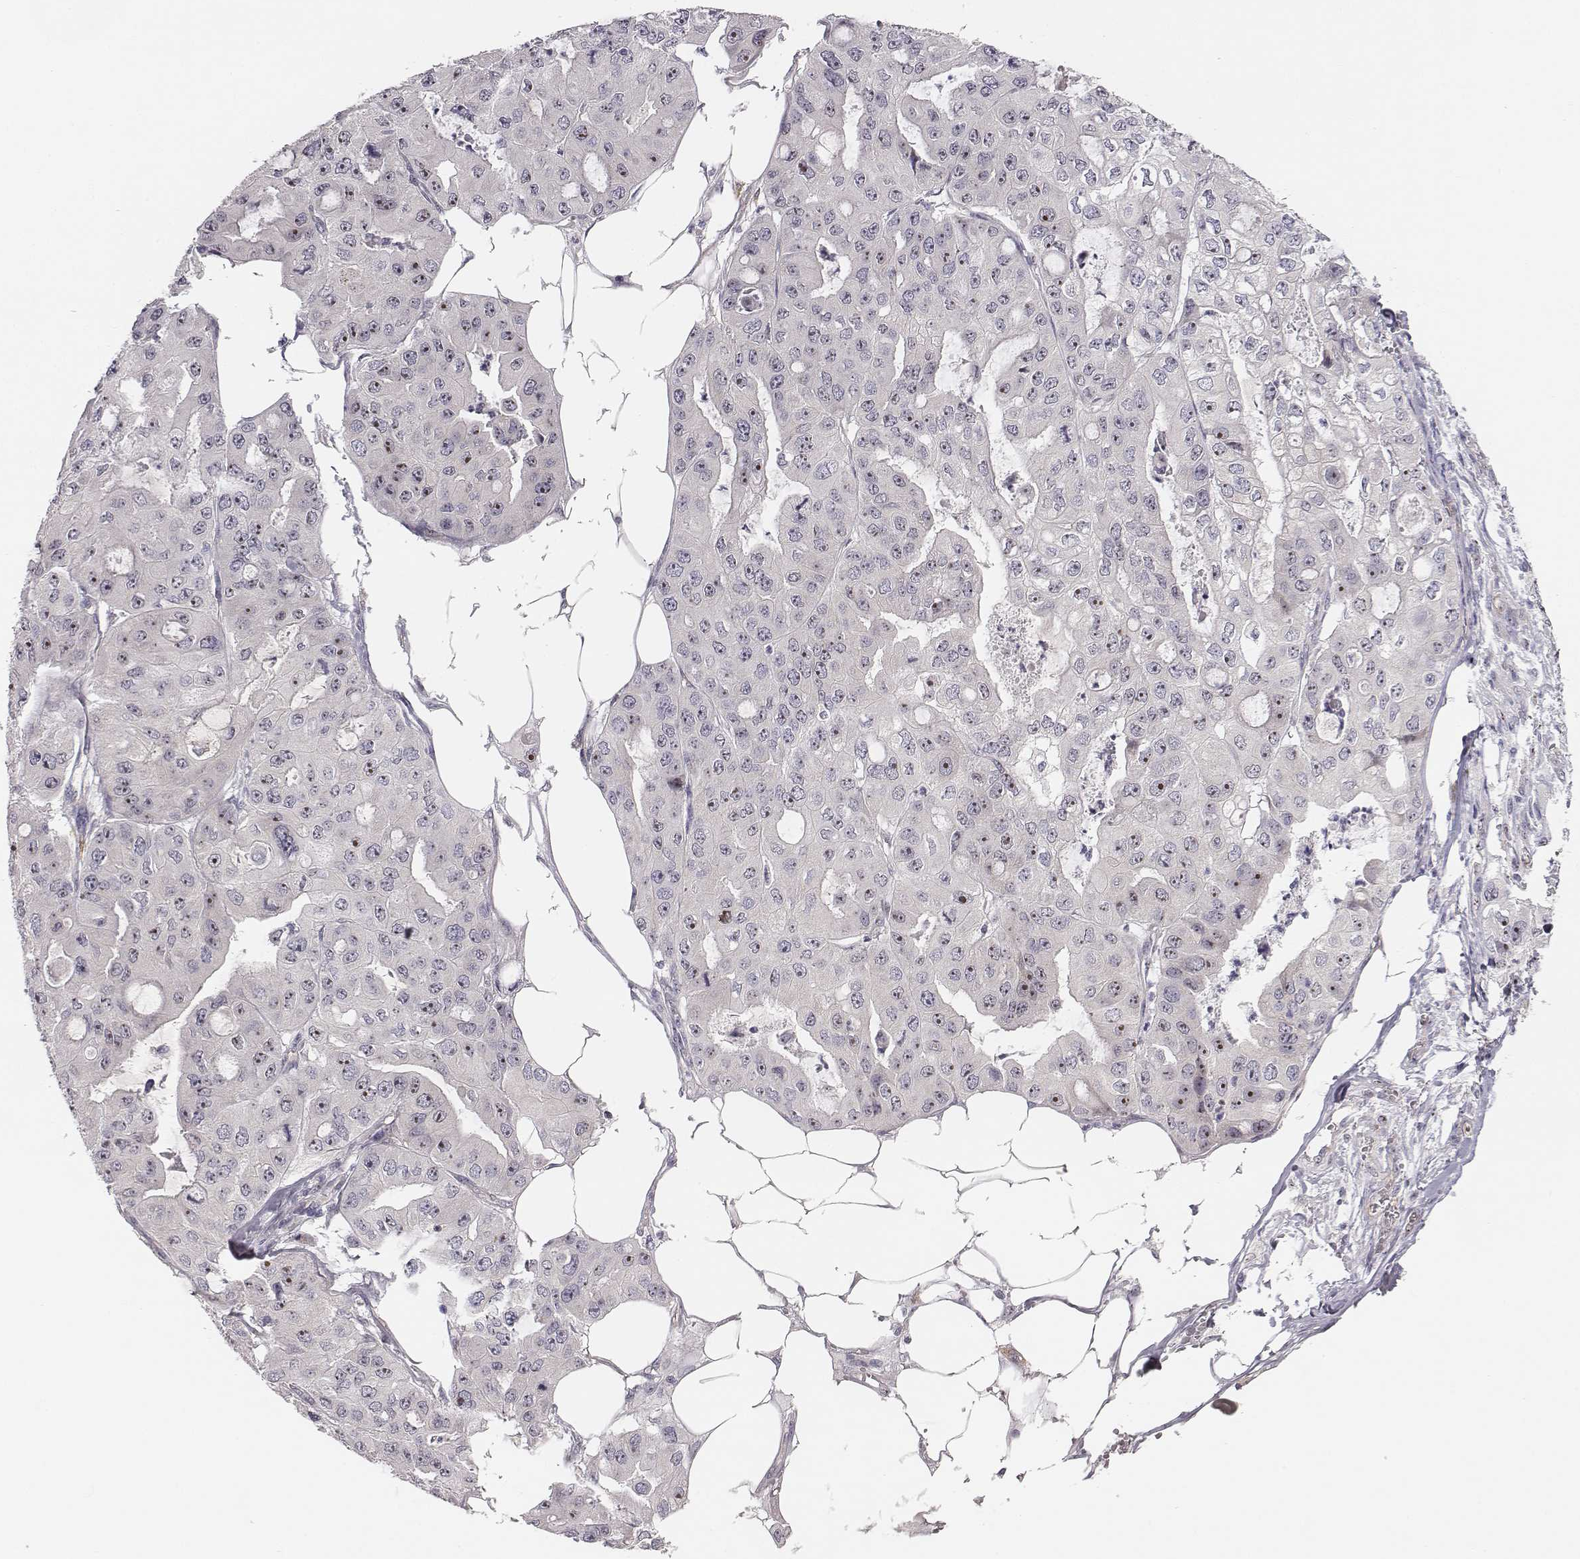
{"staining": {"intensity": "strong", "quantity": "25%-75%", "location": "nuclear"}, "tissue": "ovarian cancer", "cell_type": "Tumor cells", "image_type": "cancer", "snomed": [{"axis": "morphology", "description": "Cystadenocarcinoma, serous, NOS"}, {"axis": "topography", "description": "Ovary"}], "caption": "Strong nuclear expression is appreciated in approximately 25%-75% of tumor cells in ovarian cancer (serous cystadenocarcinoma). (DAB (3,3'-diaminobenzidine) IHC, brown staining for protein, blue staining for nuclei).", "gene": "NIFK", "patient": {"sex": "female", "age": 56}}